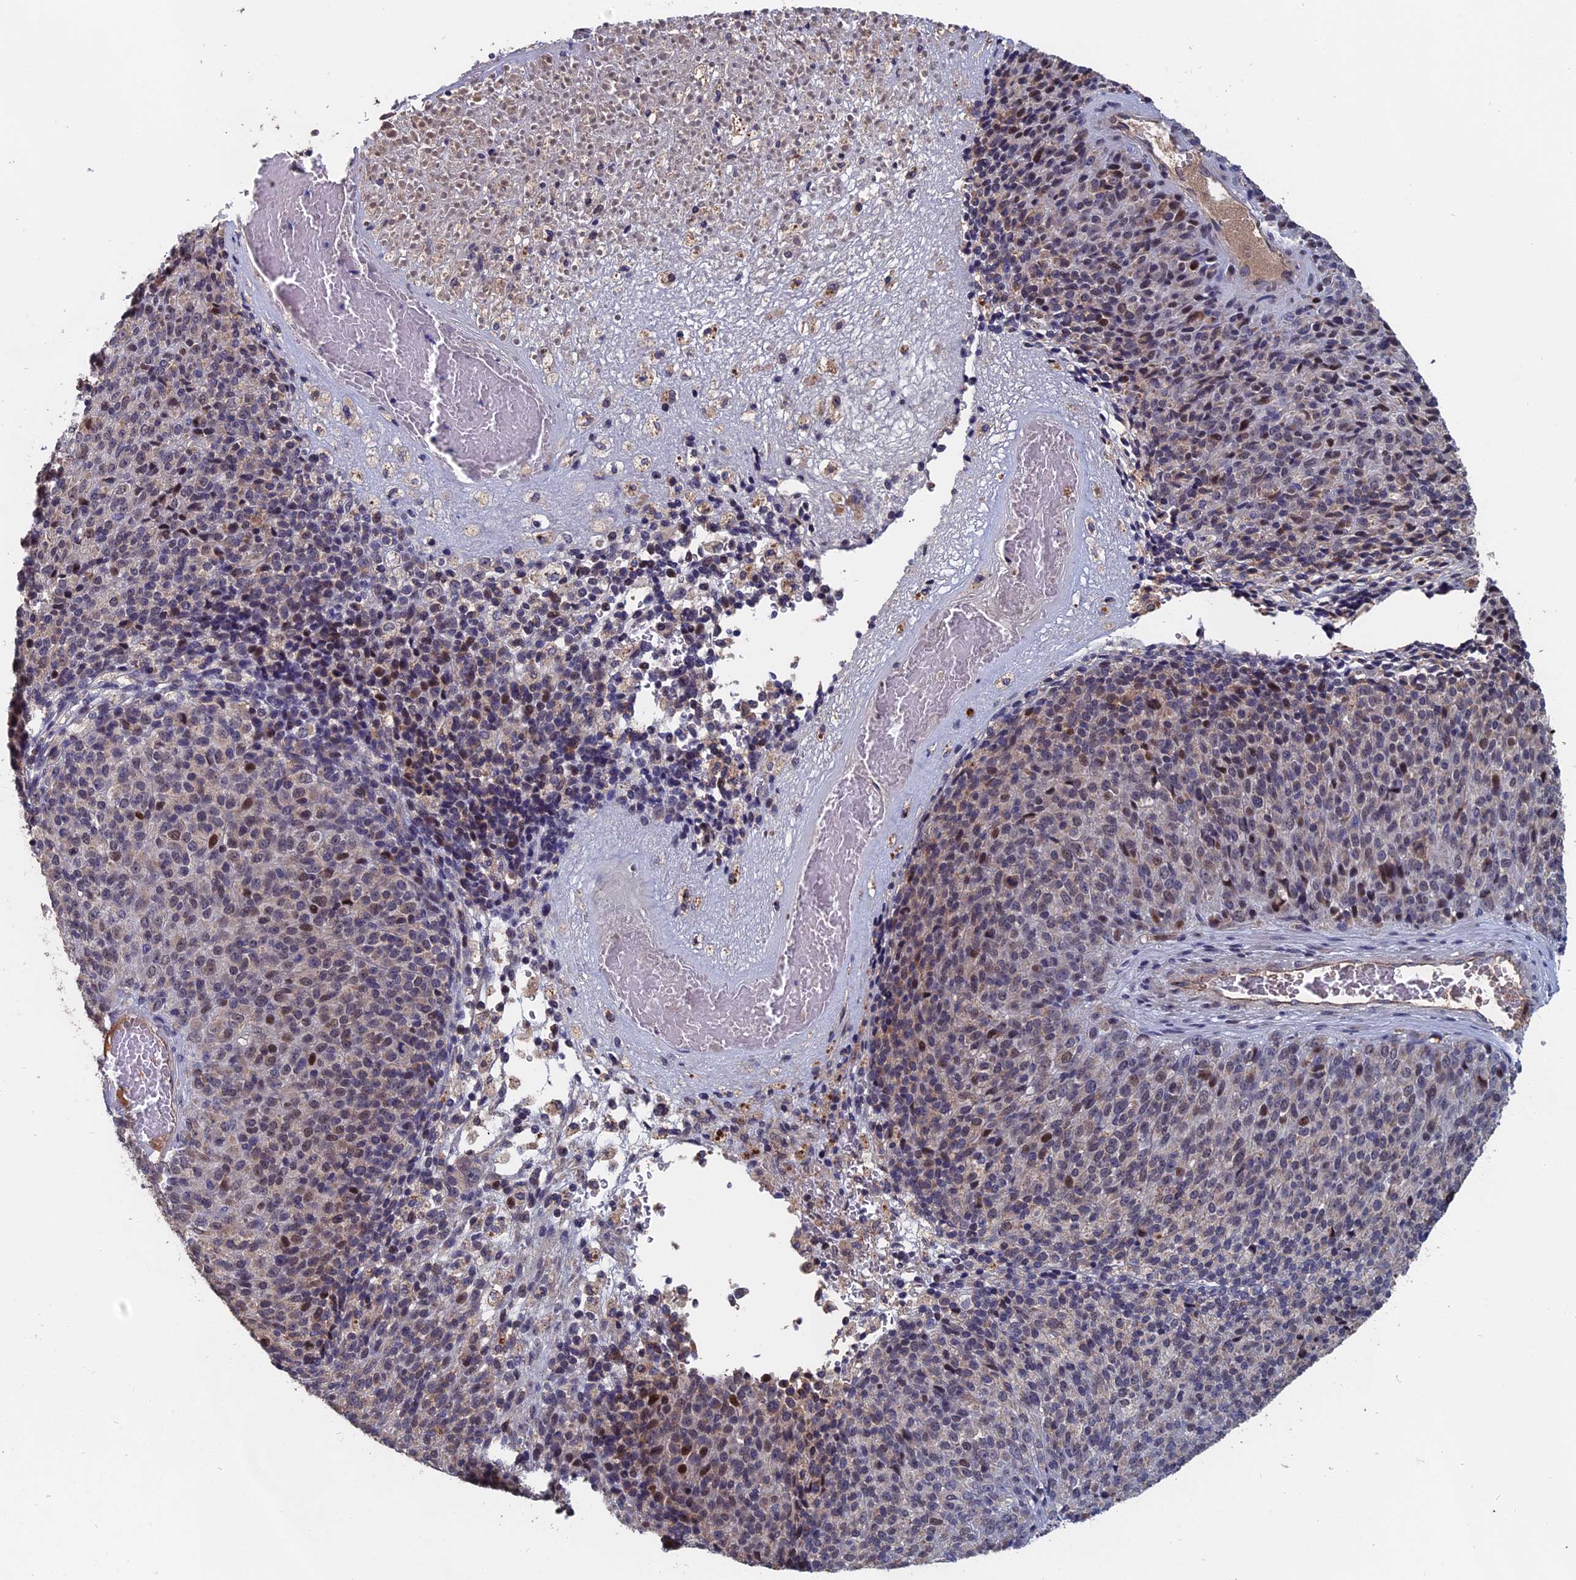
{"staining": {"intensity": "moderate", "quantity": "<25%", "location": "cytoplasmic/membranous,nuclear"}, "tissue": "melanoma", "cell_type": "Tumor cells", "image_type": "cancer", "snomed": [{"axis": "morphology", "description": "Malignant melanoma, Metastatic site"}, {"axis": "topography", "description": "Brain"}], "caption": "IHC image of neoplastic tissue: malignant melanoma (metastatic site) stained using immunohistochemistry reveals low levels of moderate protein expression localized specifically in the cytoplasmic/membranous and nuclear of tumor cells, appearing as a cytoplasmic/membranous and nuclear brown color.", "gene": "SLC33A1", "patient": {"sex": "female", "age": 56}}